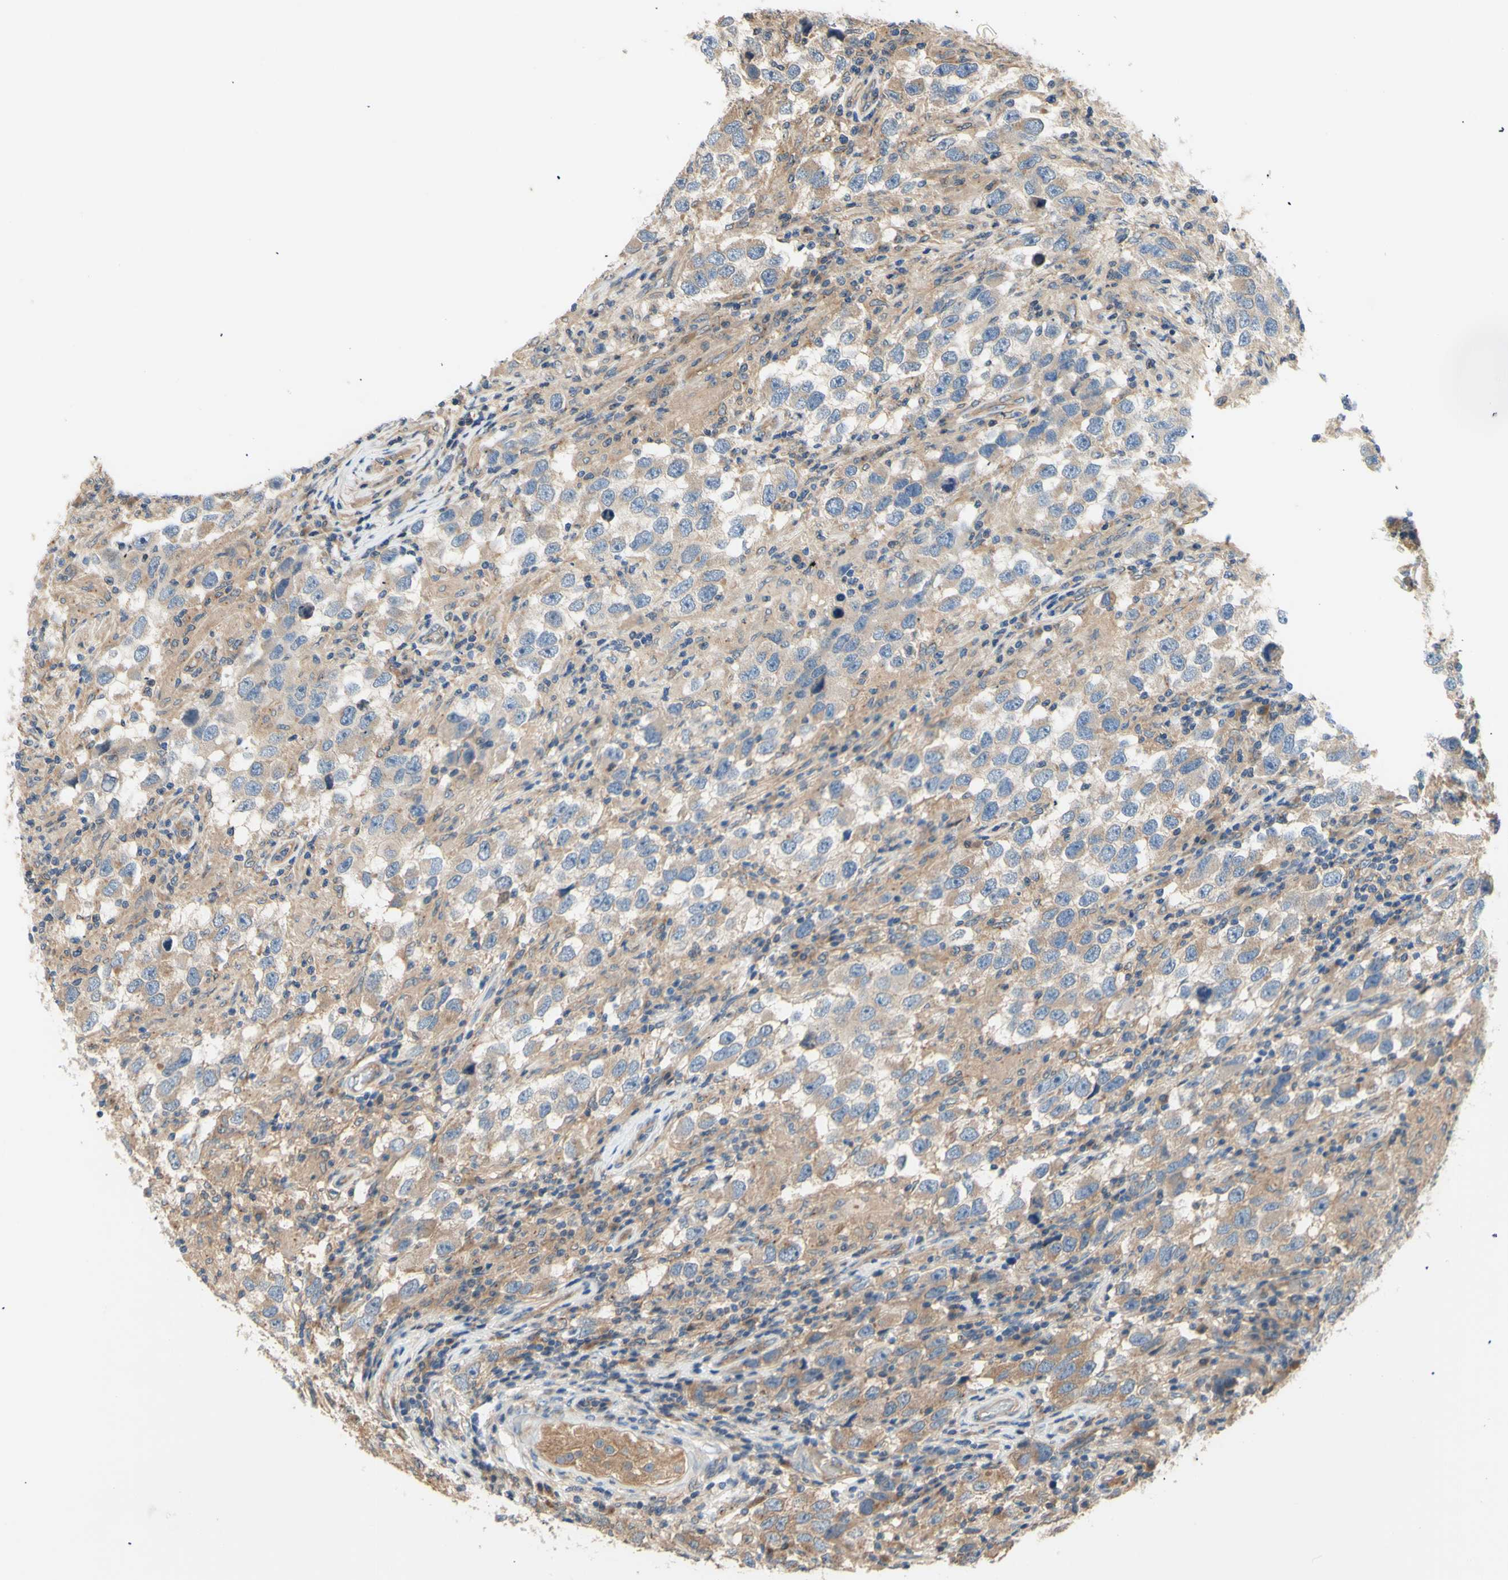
{"staining": {"intensity": "weak", "quantity": "25%-75%", "location": "cytoplasmic/membranous"}, "tissue": "testis cancer", "cell_type": "Tumor cells", "image_type": "cancer", "snomed": [{"axis": "morphology", "description": "Carcinoma, Embryonal, NOS"}, {"axis": "topography", "description": "Testis"}], "caption": "Embryonal carcinoma (testis) was stained to show a protein in brown. There is low levels of weak cytoplasmic/membranous expression in approximately 25%-75% of tumor cells.", "gene": "DYNLRB1", "patient": {"sex": "male", "age": 21}}